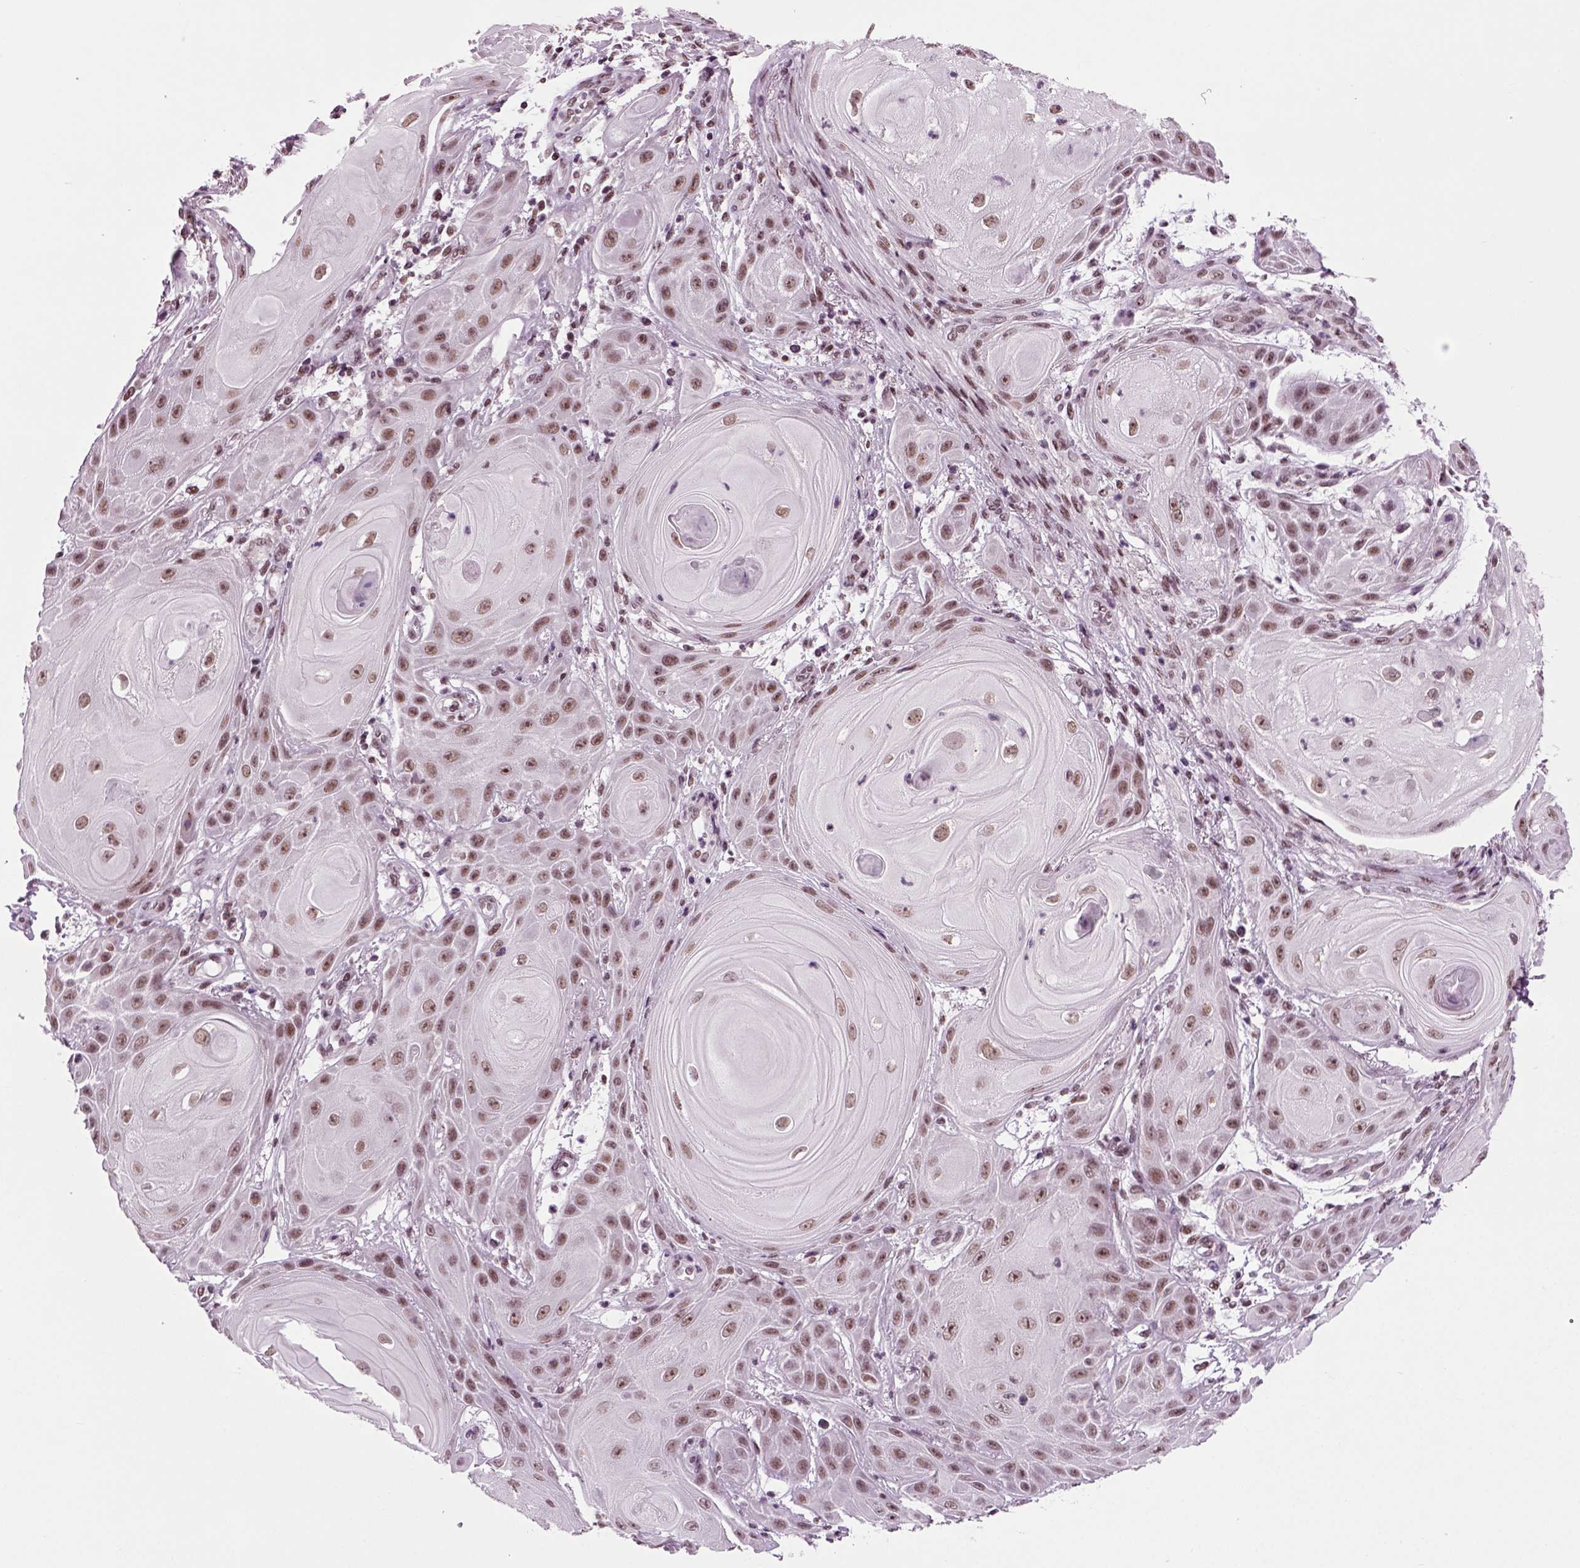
{"staining": {"intensity": "weak", "quantity": ">75%", "location": "nuclear"}, "tissue": "skin cancer", "cell_type": "Tumor cells", "image_type": "cancer", "snomed": [{"axis": "morphology", "description": "Squamous cell carcinoma, NOS"}, {"axis": "topography", "description": "Skin"}], "caption": "A micrograph of human skin cancer stained for a protein shows weak nuclear brown staining in tumor cells.", "gene": "RCOR3", "patient": {"sex": "male", "age": 62}}